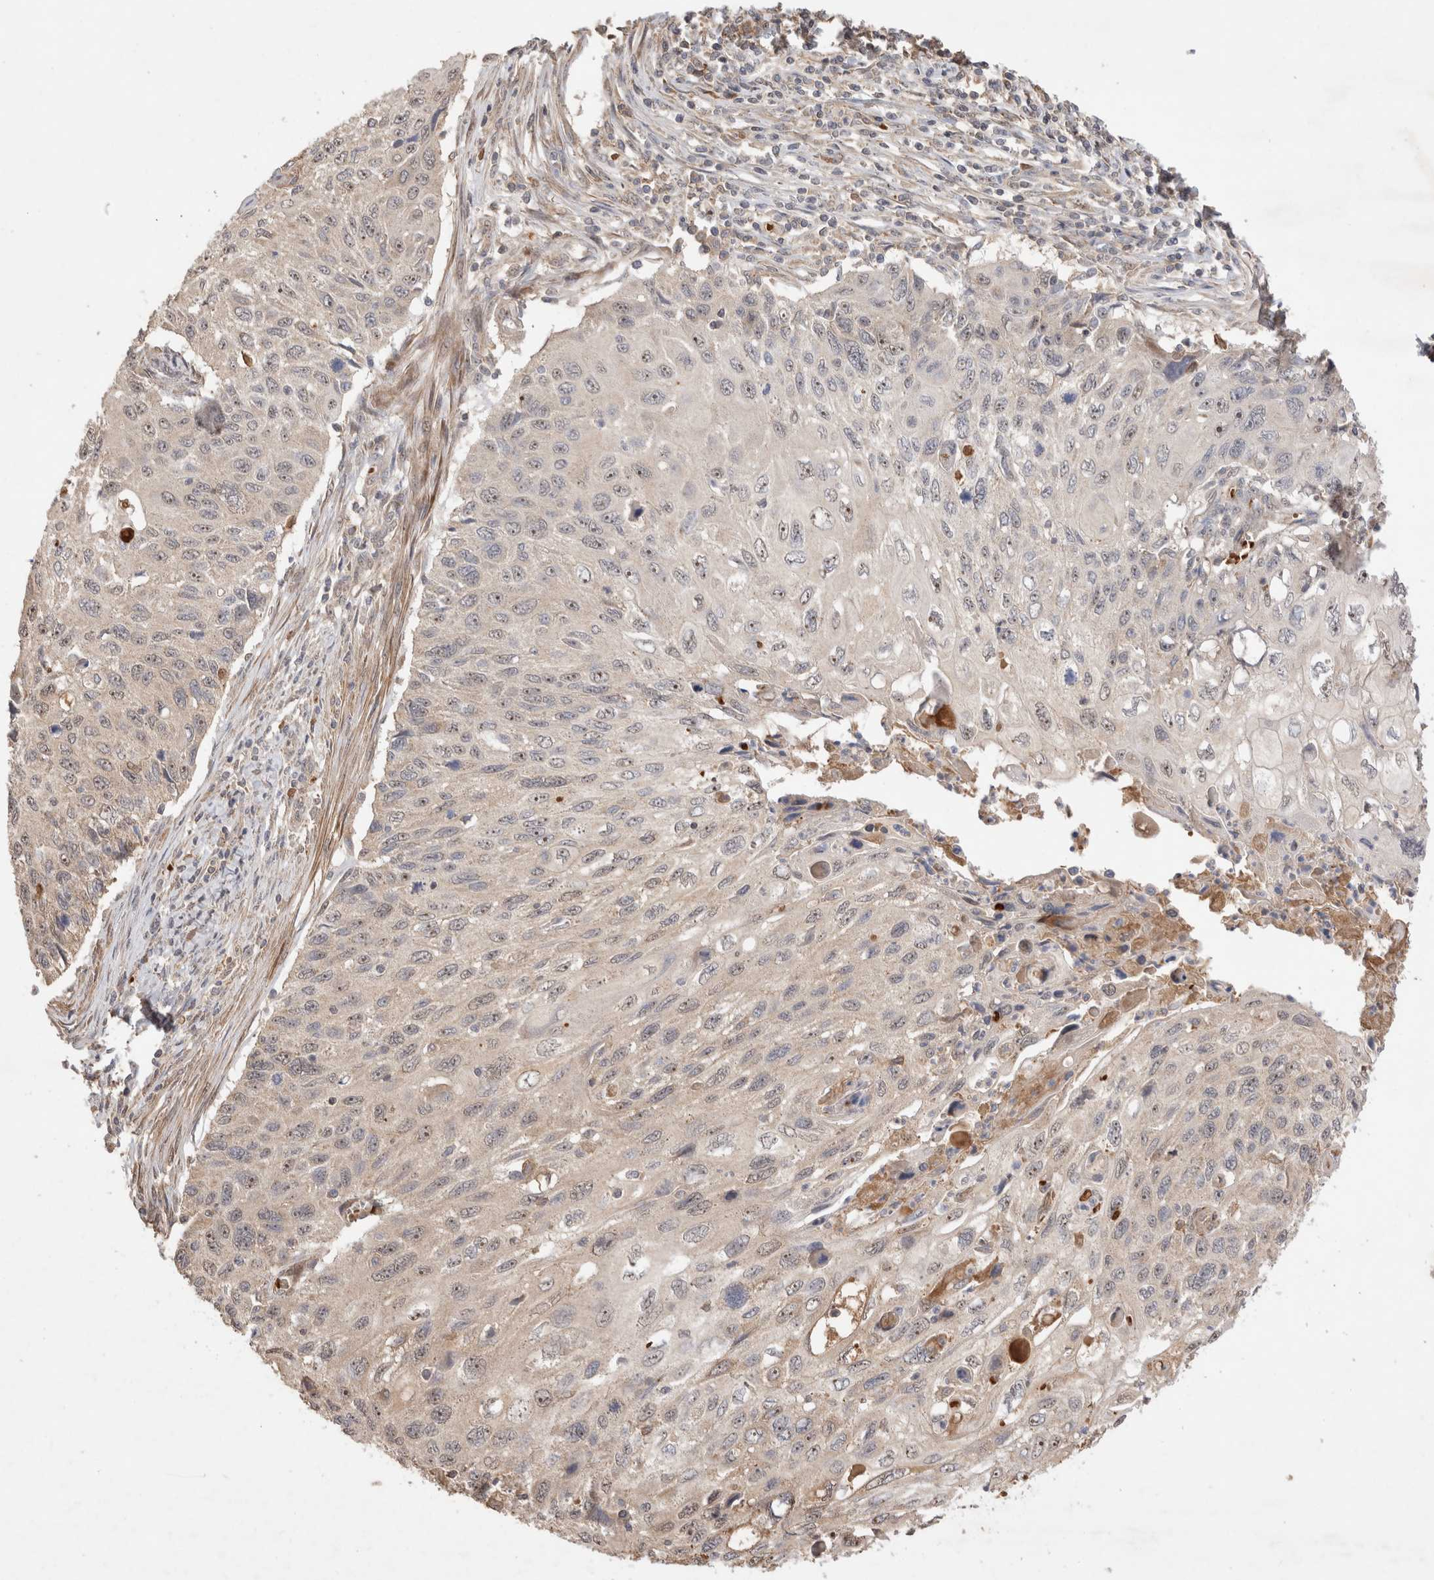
{"staining": {"intensity": "moderate", "quantity": "<25%", "location": "nuclear"}, "tissue": "cervical cancer", "cell_type": "Tumor cells", "image_type": "cancer", "snomed": [{"axis": "morphology", "description": "Squamous cell carcinoma, NOS"}, {"axis": "topography", "description": "Cervix"}], "caption": "Cervical cancer (squamous cell carcinoma) tissue displays moderate nuclear positivity in approximately <25% of tumor cells", "gene": "FAM221A", "patient": {"sex": "female", "age": 70}}